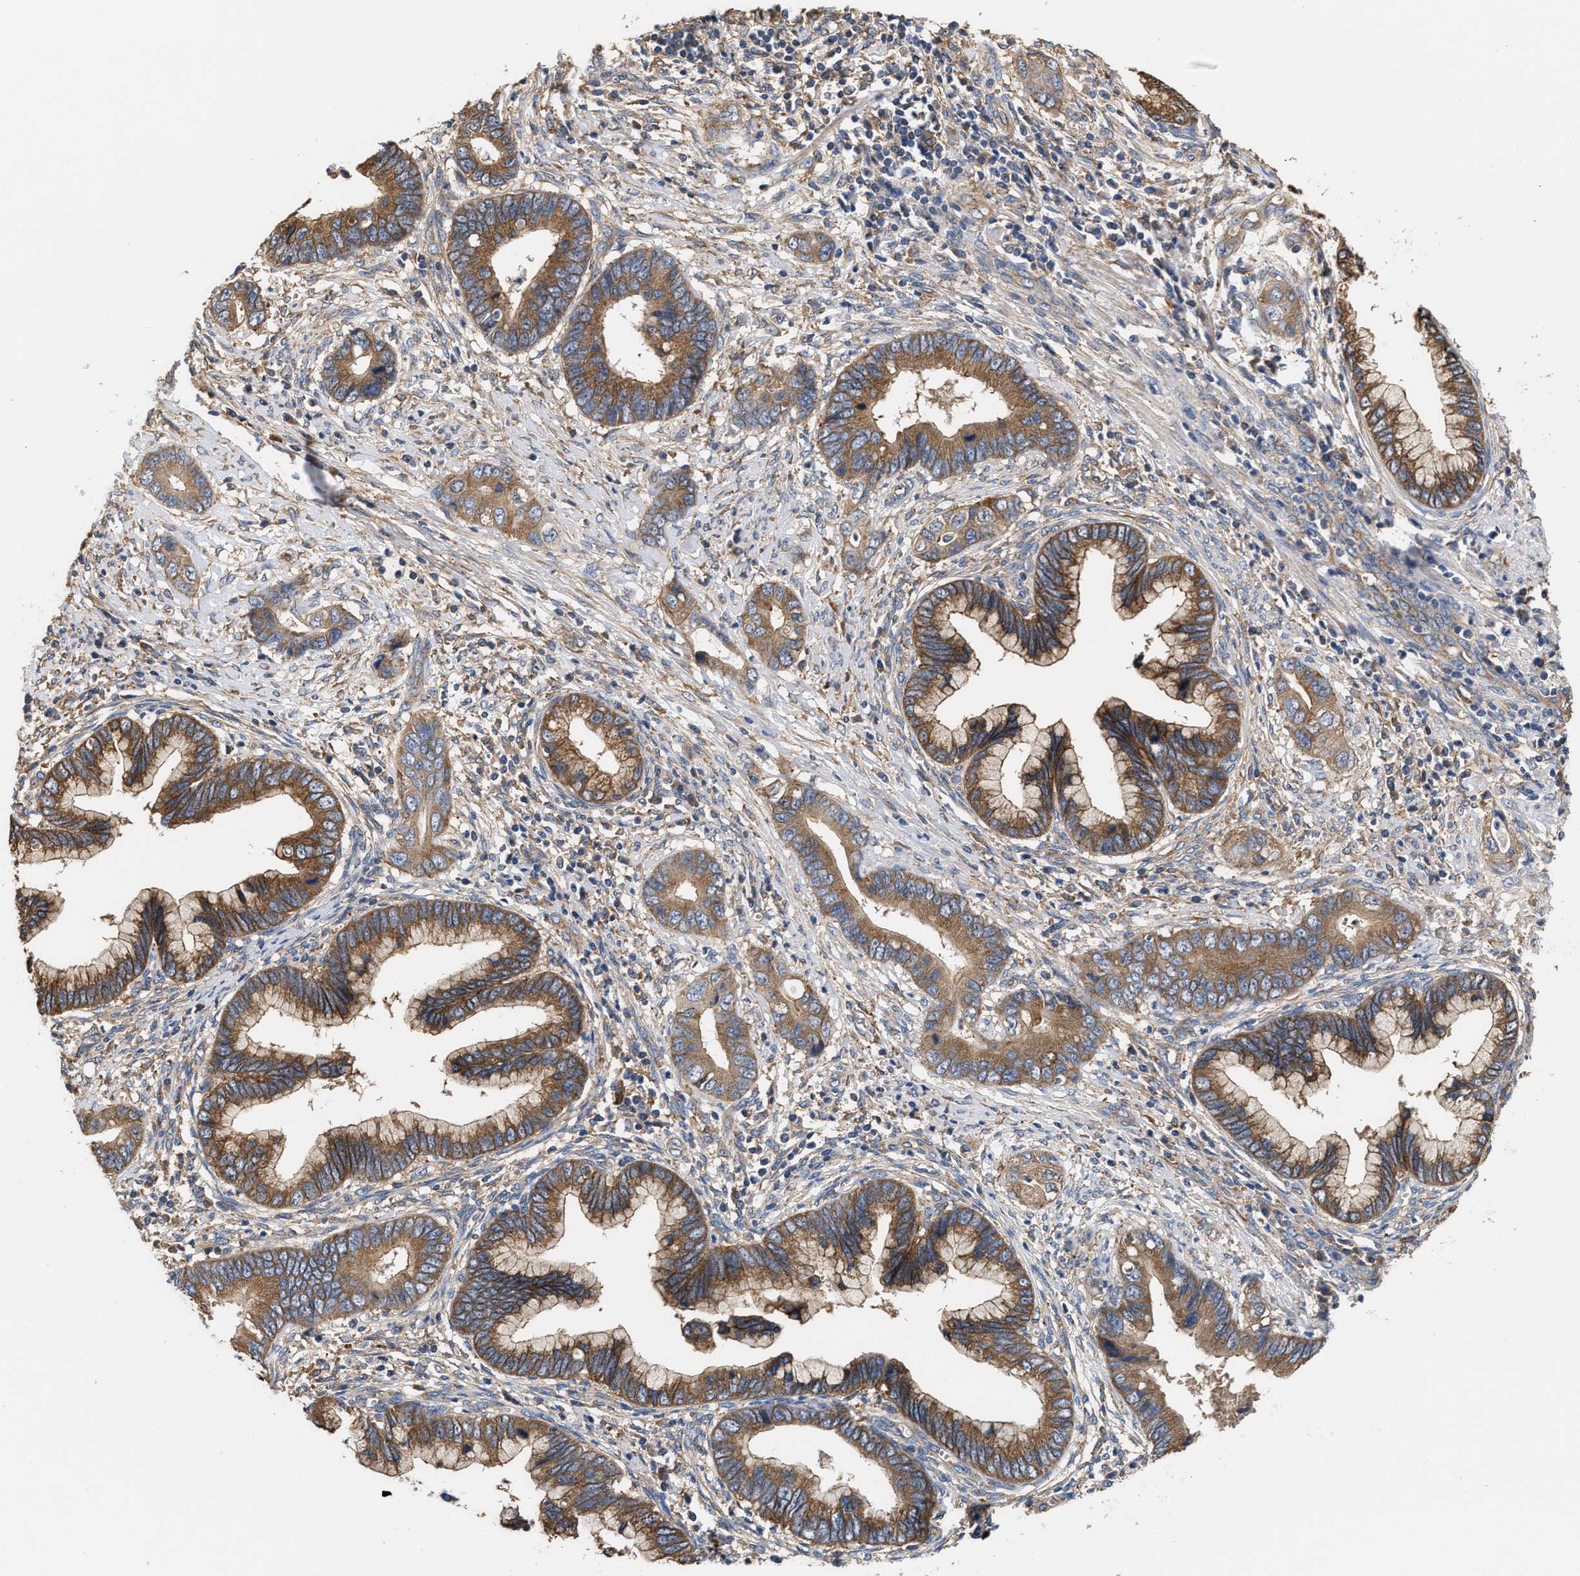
{"staining": {"intensity": "moderate", "quantity": ">75%", "location": "cytoplasmic/membranous"}, "tissue": "cervical cancer", "cell_type": "Tumor cells", "image_type": "cancer", "snomed": [{"axis": "morphology", "description": "Adenocarcinoma, NOS"}, {"axis": "topography", "description": "Cervix"}], "caption": "Immunohistochemistry (DAB) staining of cervical cancer (adenocarcinoma) displays moderate cytoplasmic/membranous protein positivity in approximately >75% of tumor cells.", "gene": "KLB", "patient": {"sex": "female", "age": 44}}